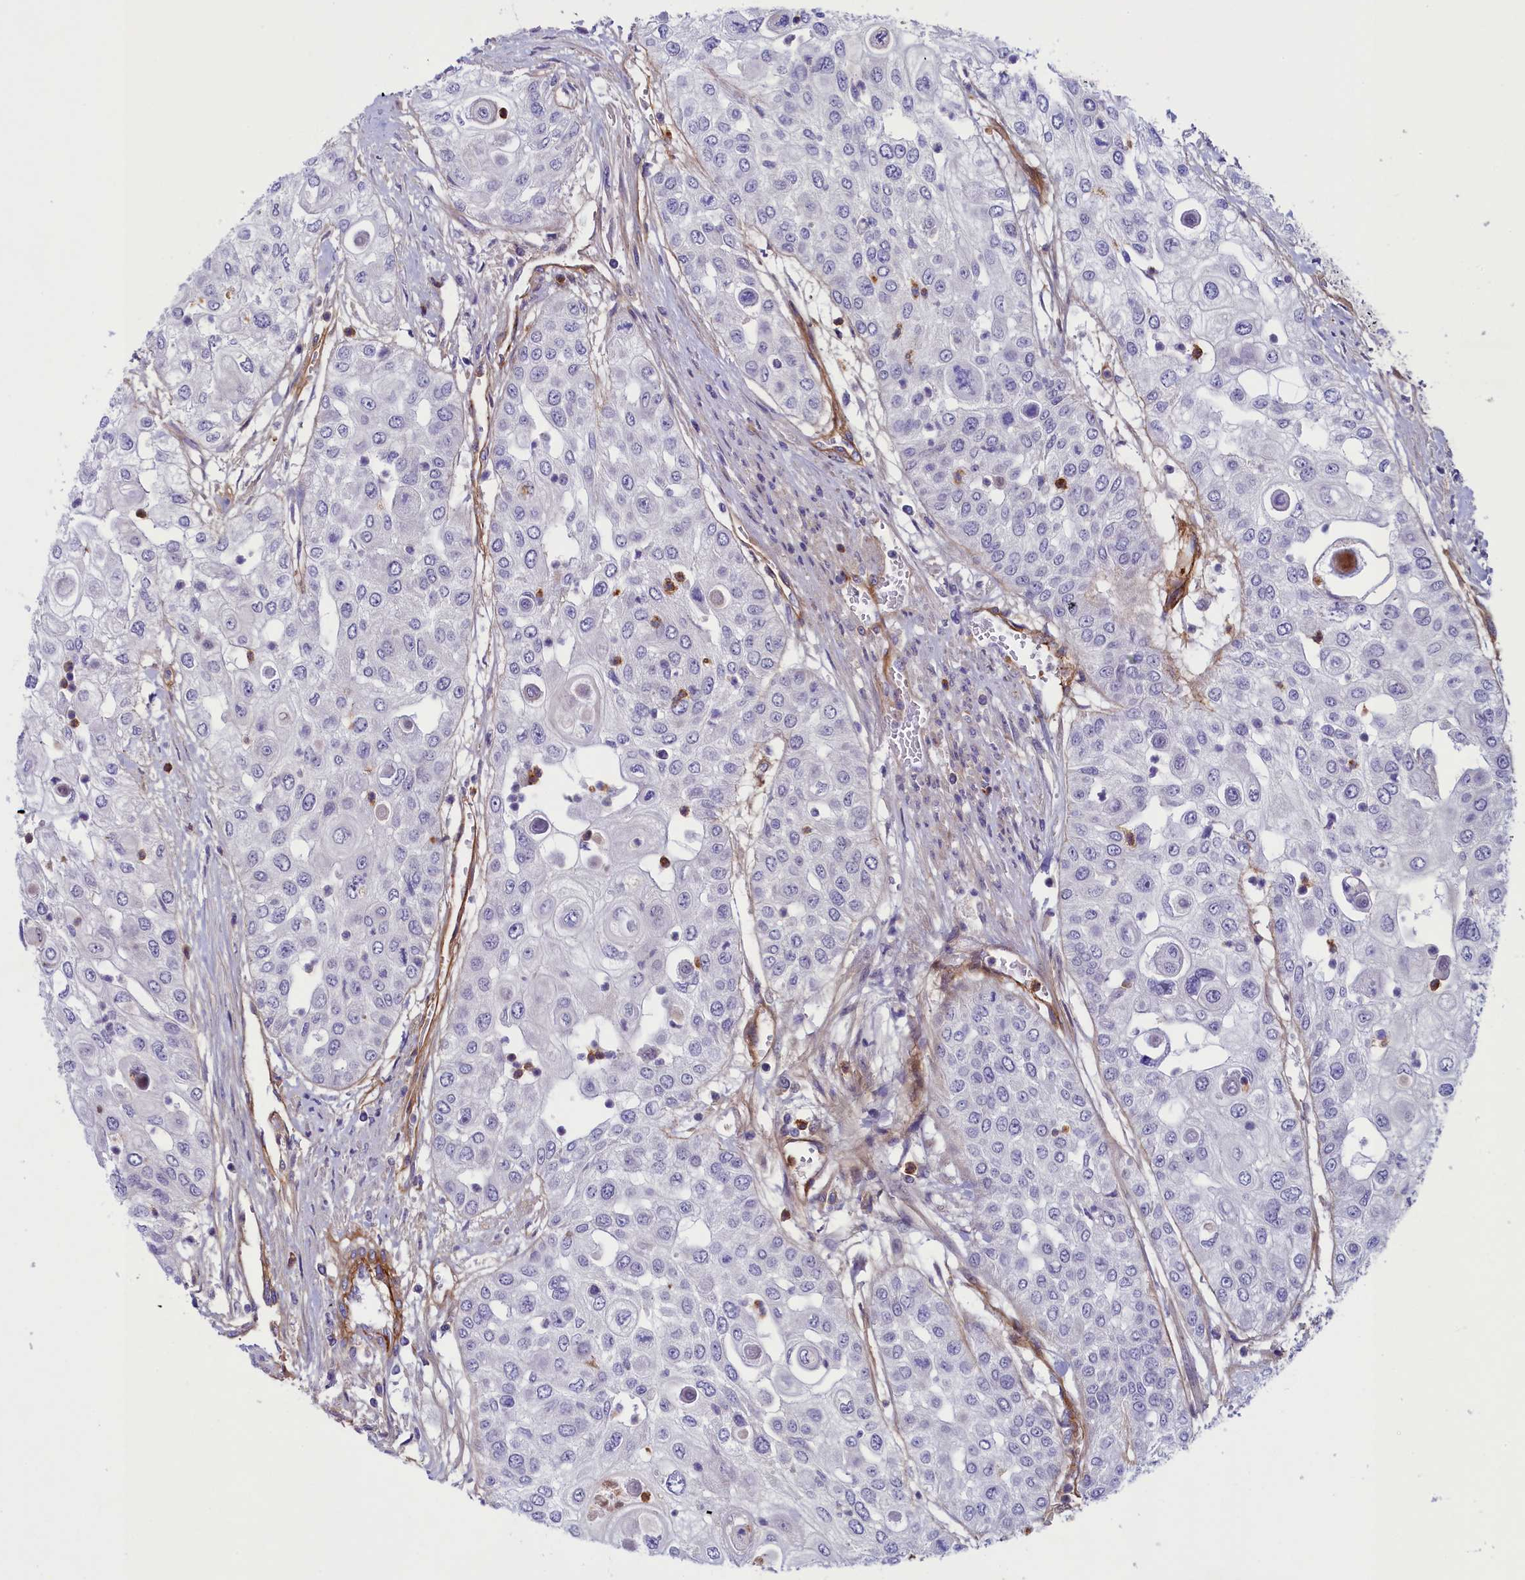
{"staining": {"intensity": "negative", "quantity": "none", "location": "none"}, "tissue": "urothelial cancer", "cell_type": "Tumor cells", "image_type": "cancer", "snomed": [{"axis": "morphology", "description": "Urothelial carcinoma, High grade"}, {"axis": "topography", "description": "Urinary bladder"}], "caption": "Urothelial cancer was stained to show a protein in brown. There is no significant expression in tumor cells. (Immunohistochemistry (ihc), brightfield microscopy, high magnification).", "gene": "LOXL1", "patient": {"sex": "female", "age": 79}}